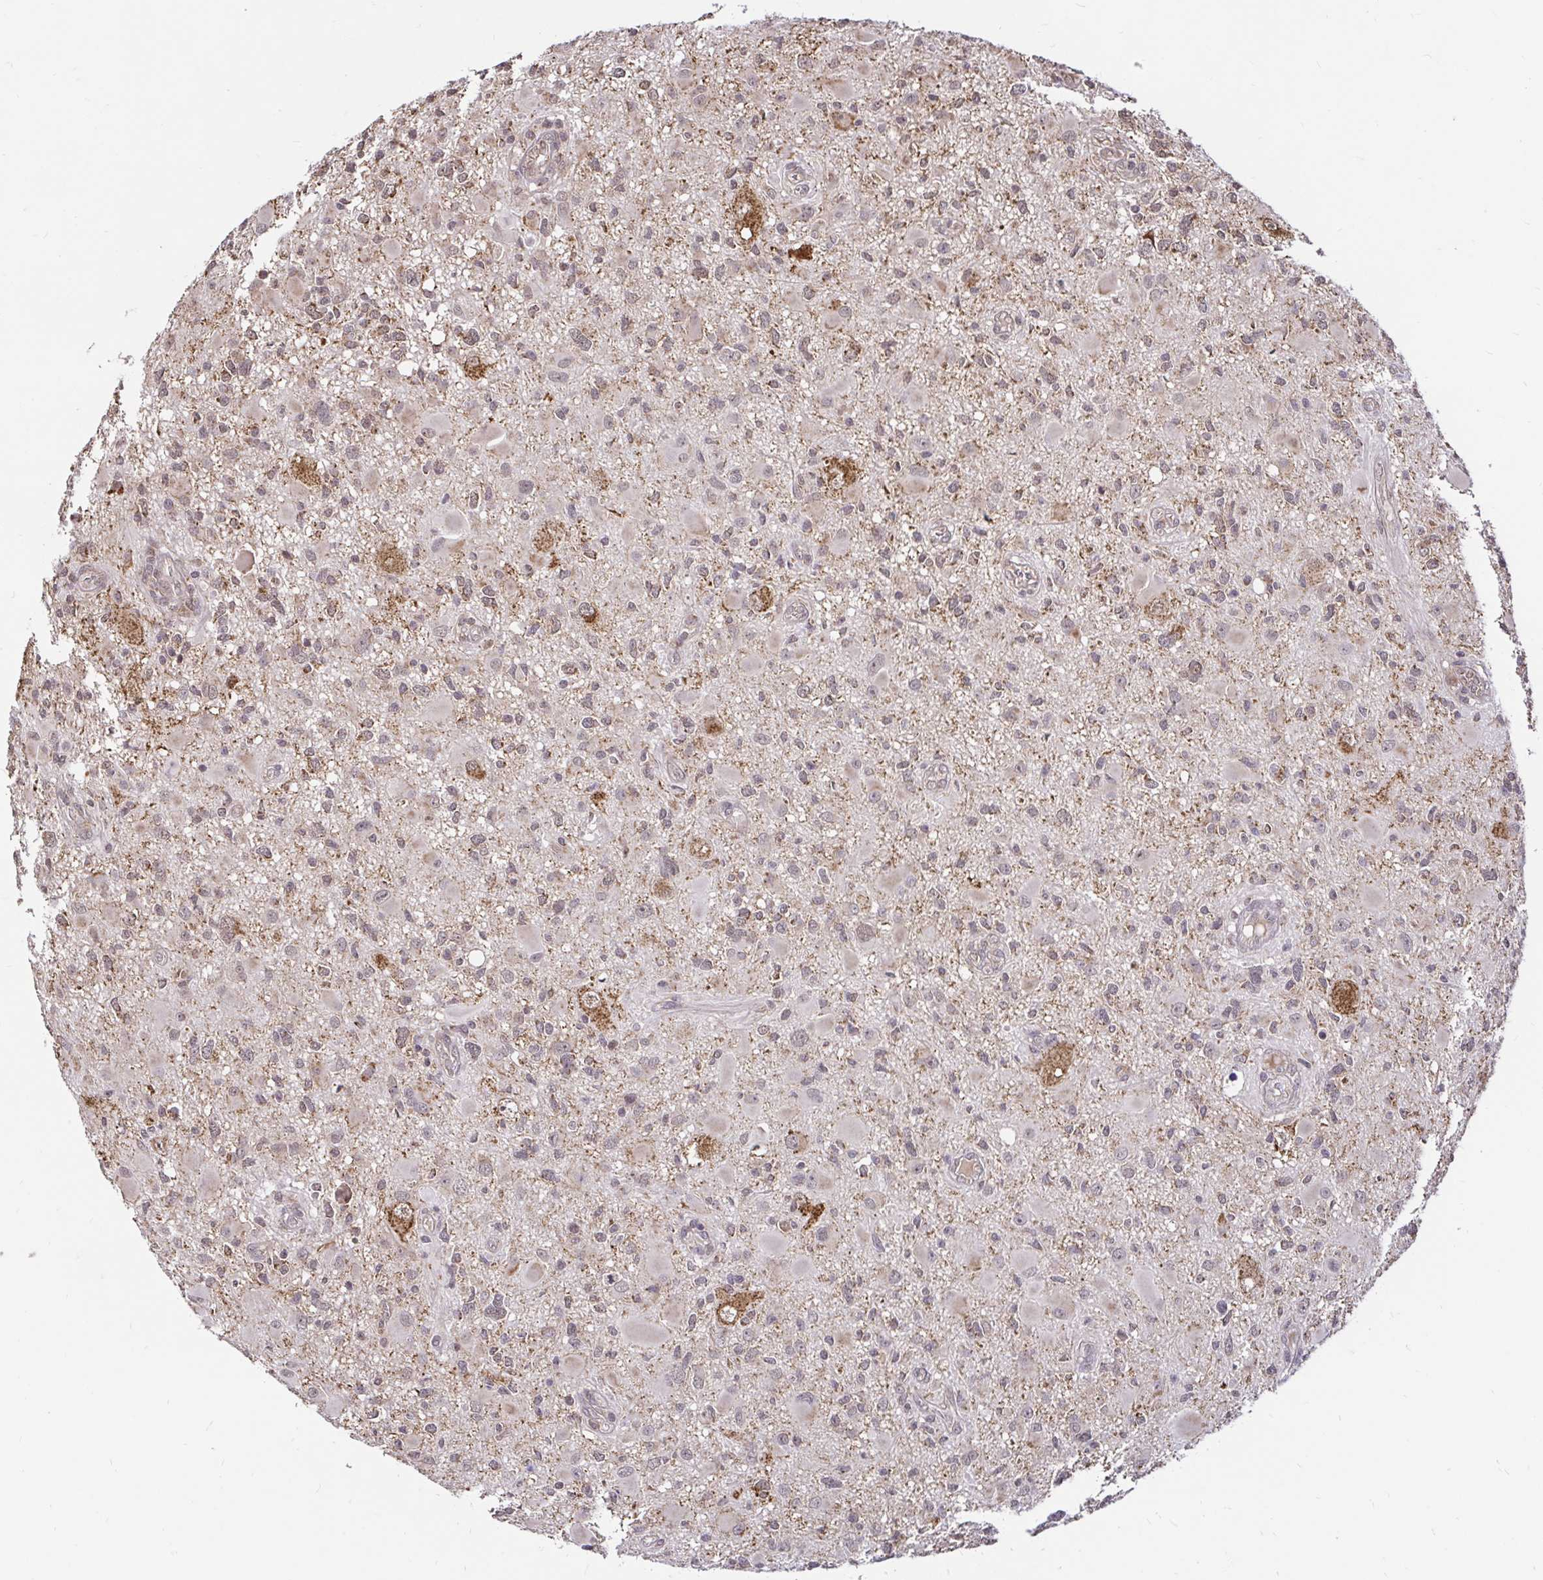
{"staining": {"intensity": "weak", "quantity": "<25%", "location": "cytoplasmic/membranous"}, "tissue": "glioma", "cell_type": "Tumor cells", "image_type": "cancer", "snomed": [{"axis": "morphology", "description": "Glioma, malignant, High grade"}, {"axis": "topography", "description": "Brain"}], "caption": "An immunohistochemistry histopathology image of malignant glioma (high-grade) is shown. There is no staining in tumor cells of malignant glioma (high-grade). (DAB IHC visualized using brightfield microscopy, high magnification).", "gene": "TIMM50", "patient": {"sex": "male", "age": 54}}